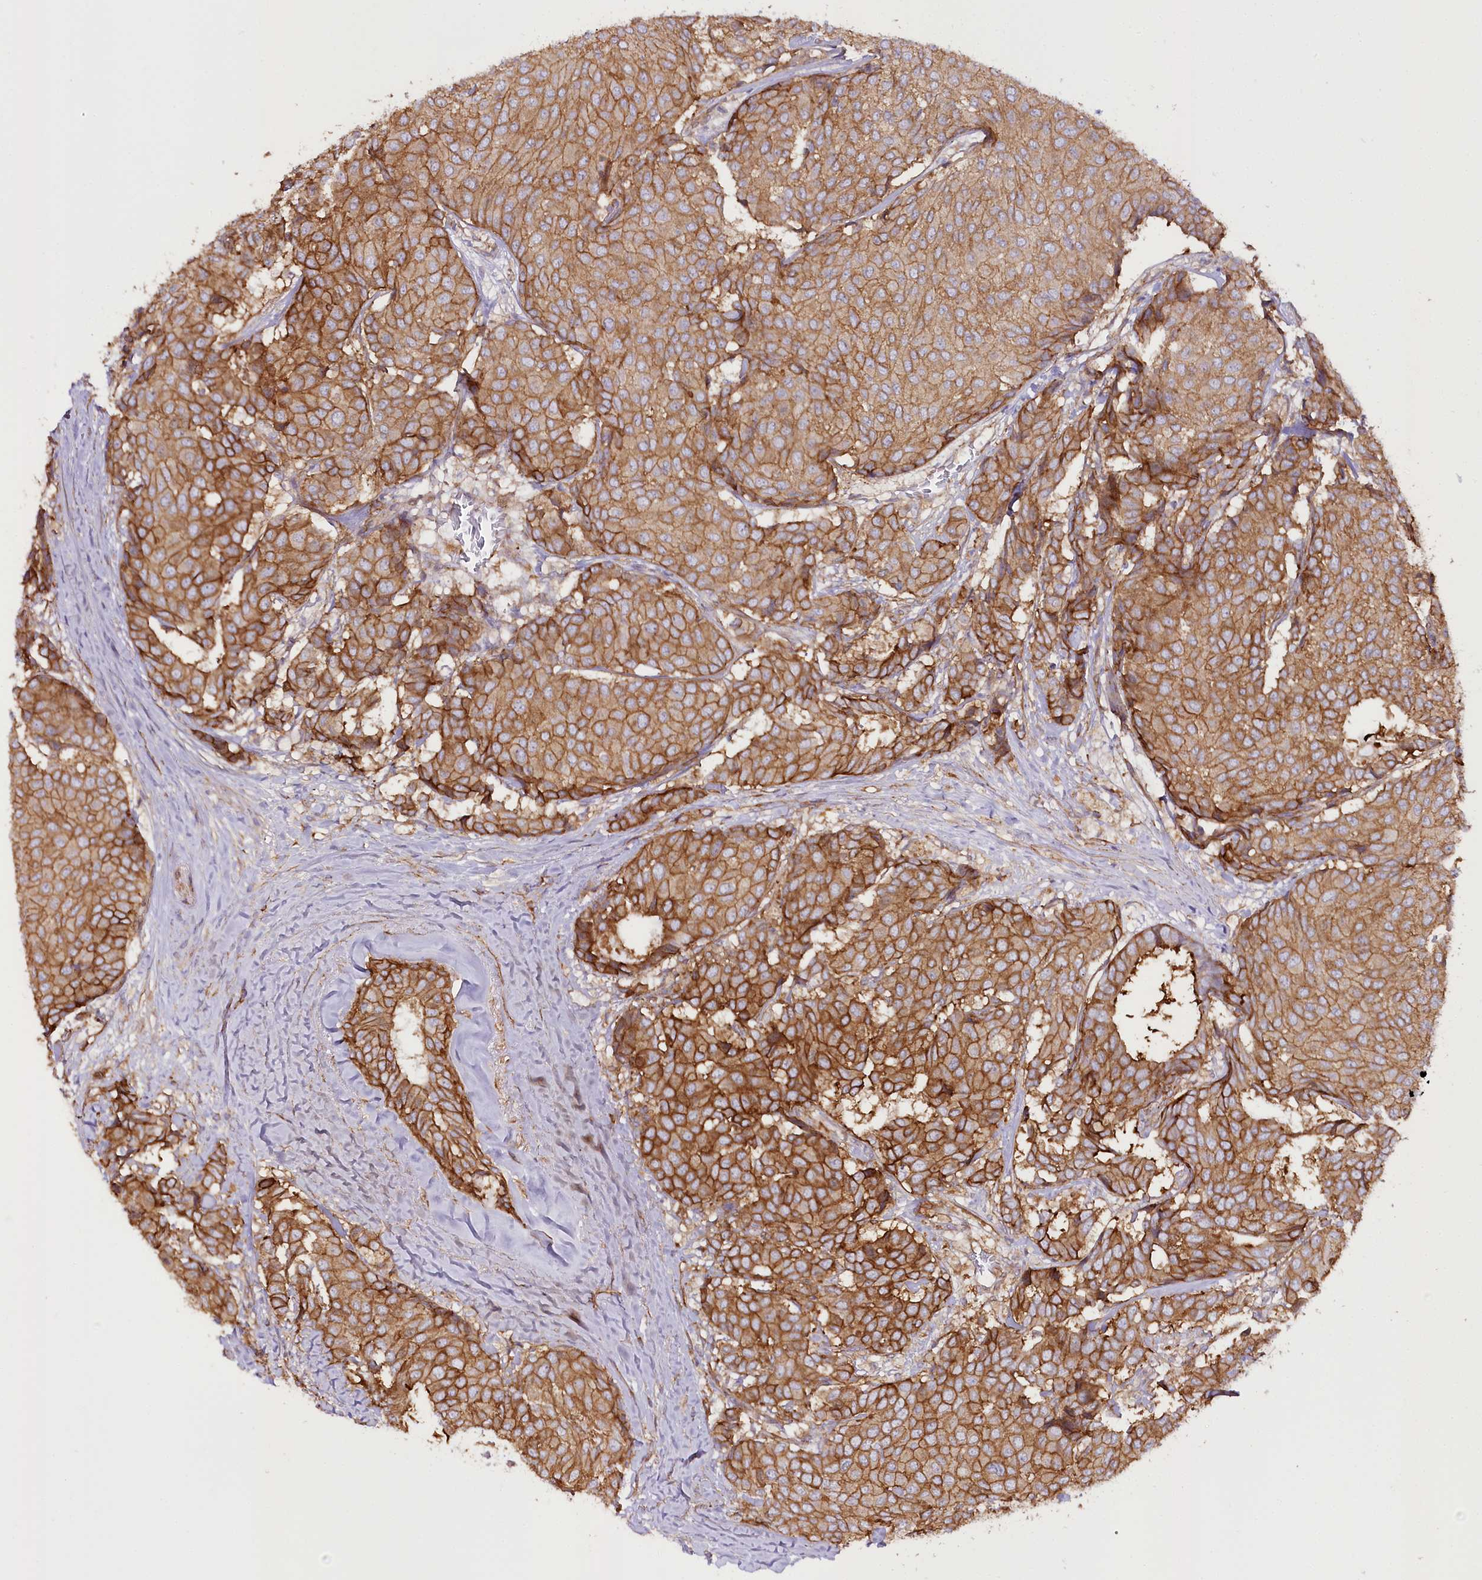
{"staining": {"intensity": "moderate", "quantity": ">75%", "location": "cytoplasmic/membranous"}, "tissue": "breast cancer", "cell_type": "Tumor cells", "image_type": "cancer", "snomed": [{"axis": "morphology", "description": "Duct carcinoma"}, {"axis": "topography", "description": "Breast"}], "caption": "Tumor cells demonstrate medium levels of moderate cytoplasmic/membranous expression in approximately >75% of cells in breast cancer.", "gene": "SYNPO2", "patient": {"sex": "female", "age": 75}}